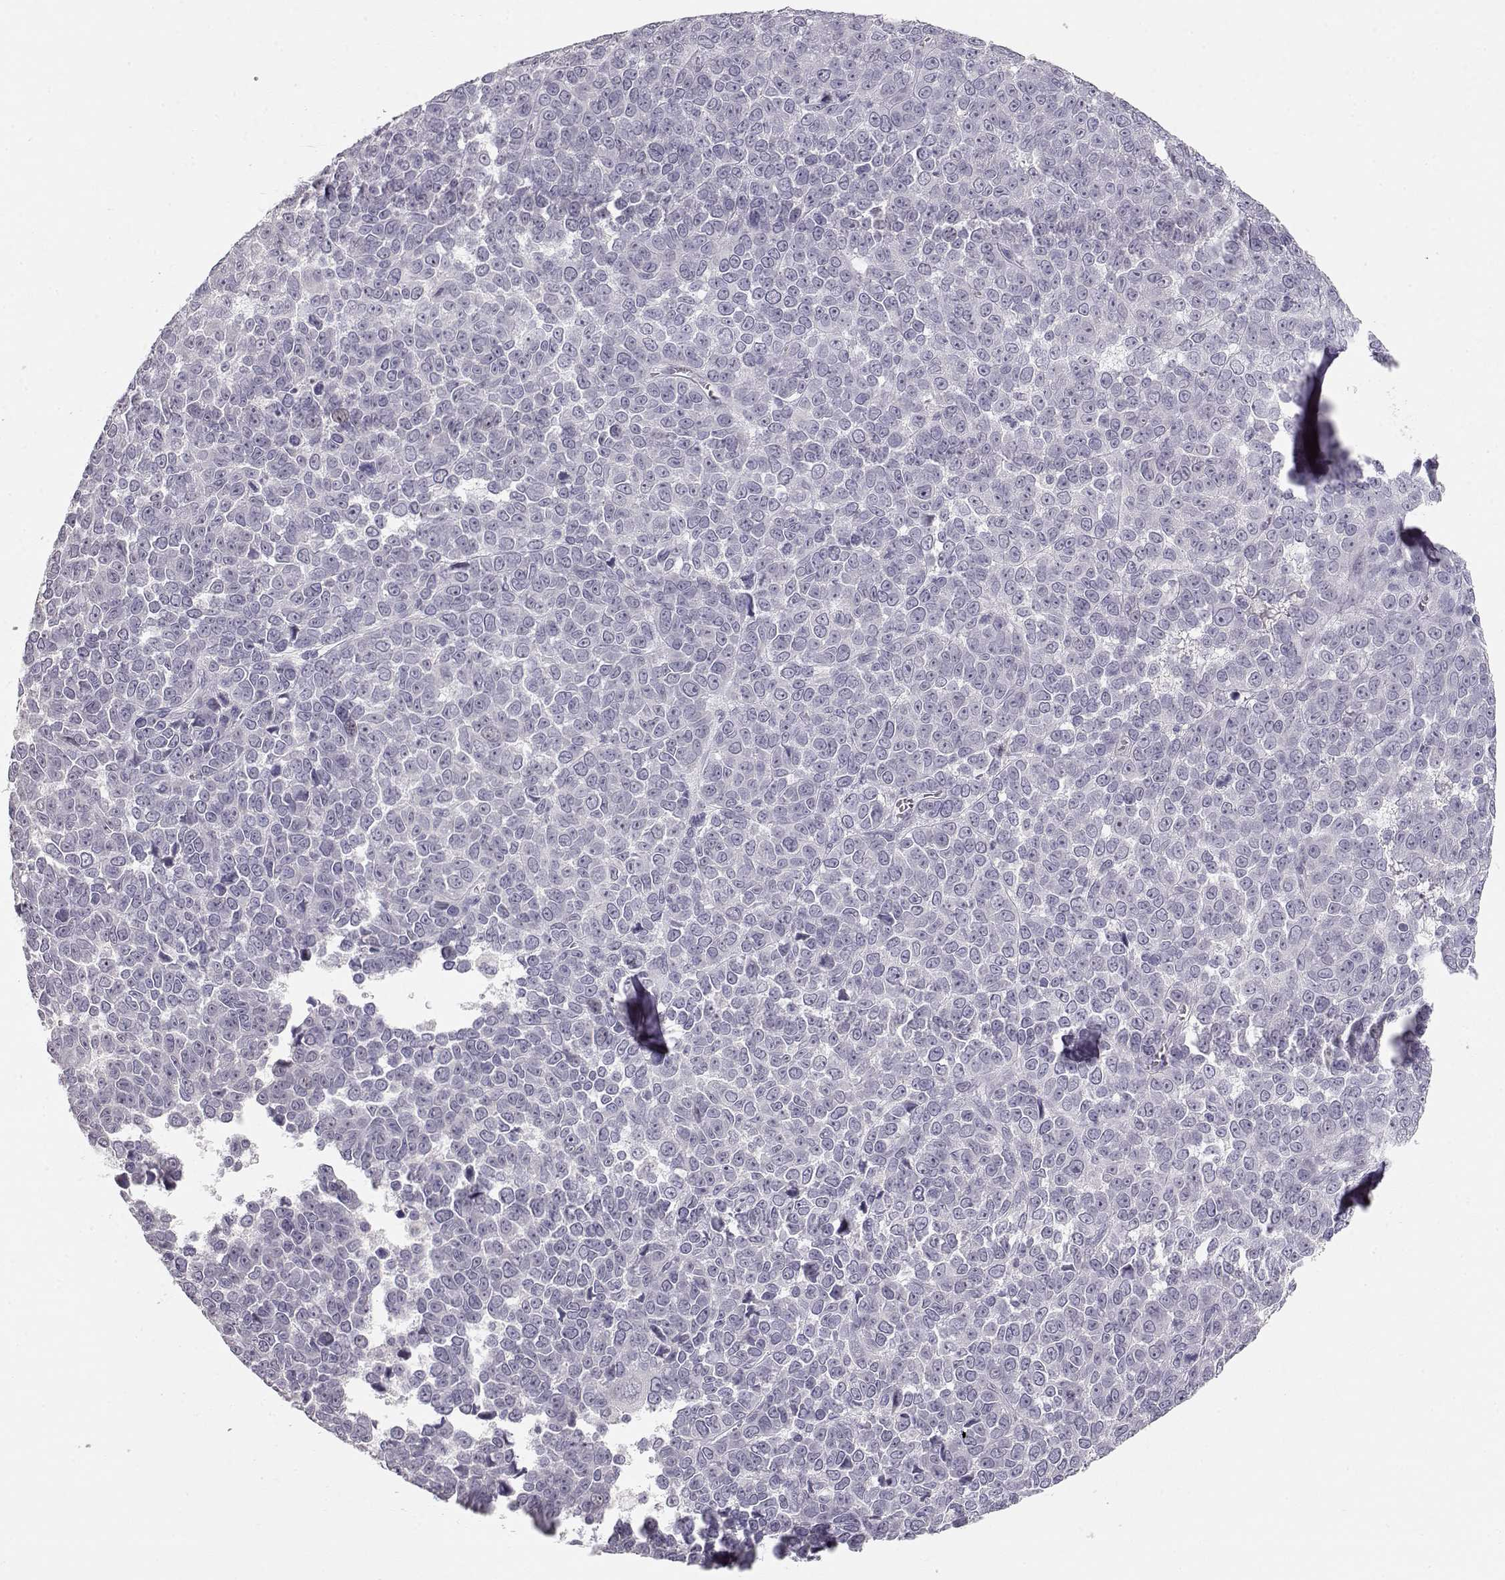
{"staining": {"intensity": "negative", "quantity": "none", "location": "none"}, "tissue": "melanoma", "cell_type": "Tumor cells", "image_type": "cancer", "snomed": [{"axis": "morphology", "description": "Malignant melanoma, NOS"}, {"axis": "topography", "description": "Skin"}], "caption": "Immunohistochemistry of melanoma reveals no positivity in tumor cells.", "gene": "TKTL1", "patient": {"sex": "female", "age": 95}}